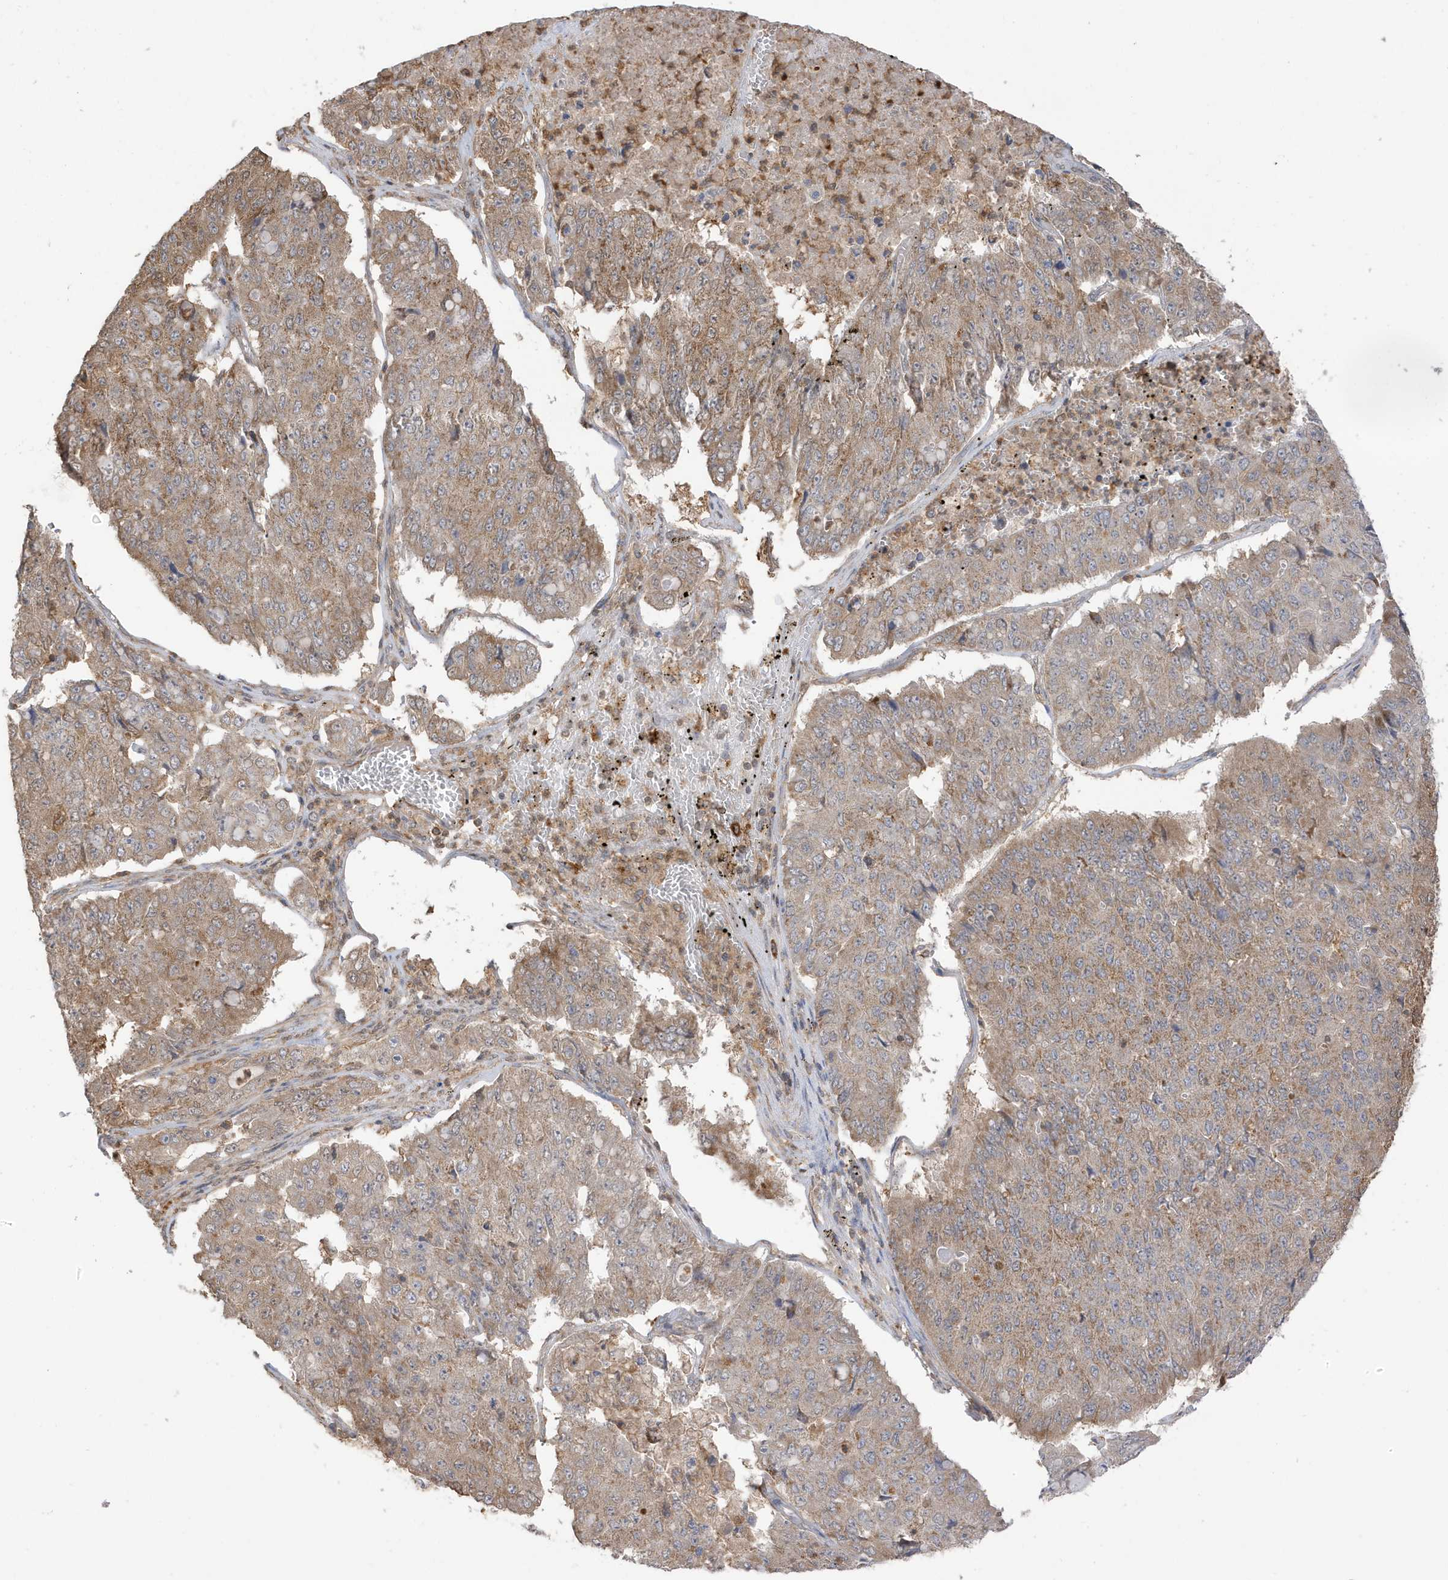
{"staining": {"intensity": "moderate", "quantity": "25%-75%", "location": "cytoplasmic/membranous"}, "tissue": "pancreatic cancer", "cell_type": "Tumor cells", "image_type": "cancer", "snomed": [{"axis": "morphology", "description": "Adenocarcinoma, NOS"}, {"axis": "topography", "description": "Pancreas"}], "caption": "Pancreatic adenocarcinoma was stained to show a protein in brown. There is medium levels of moderate cytoplasmic/membranous positivity in approximately 25%-75% of tumor cells.", "gene": "AZI2", "patient": {"sex": "male", "age": 50}}